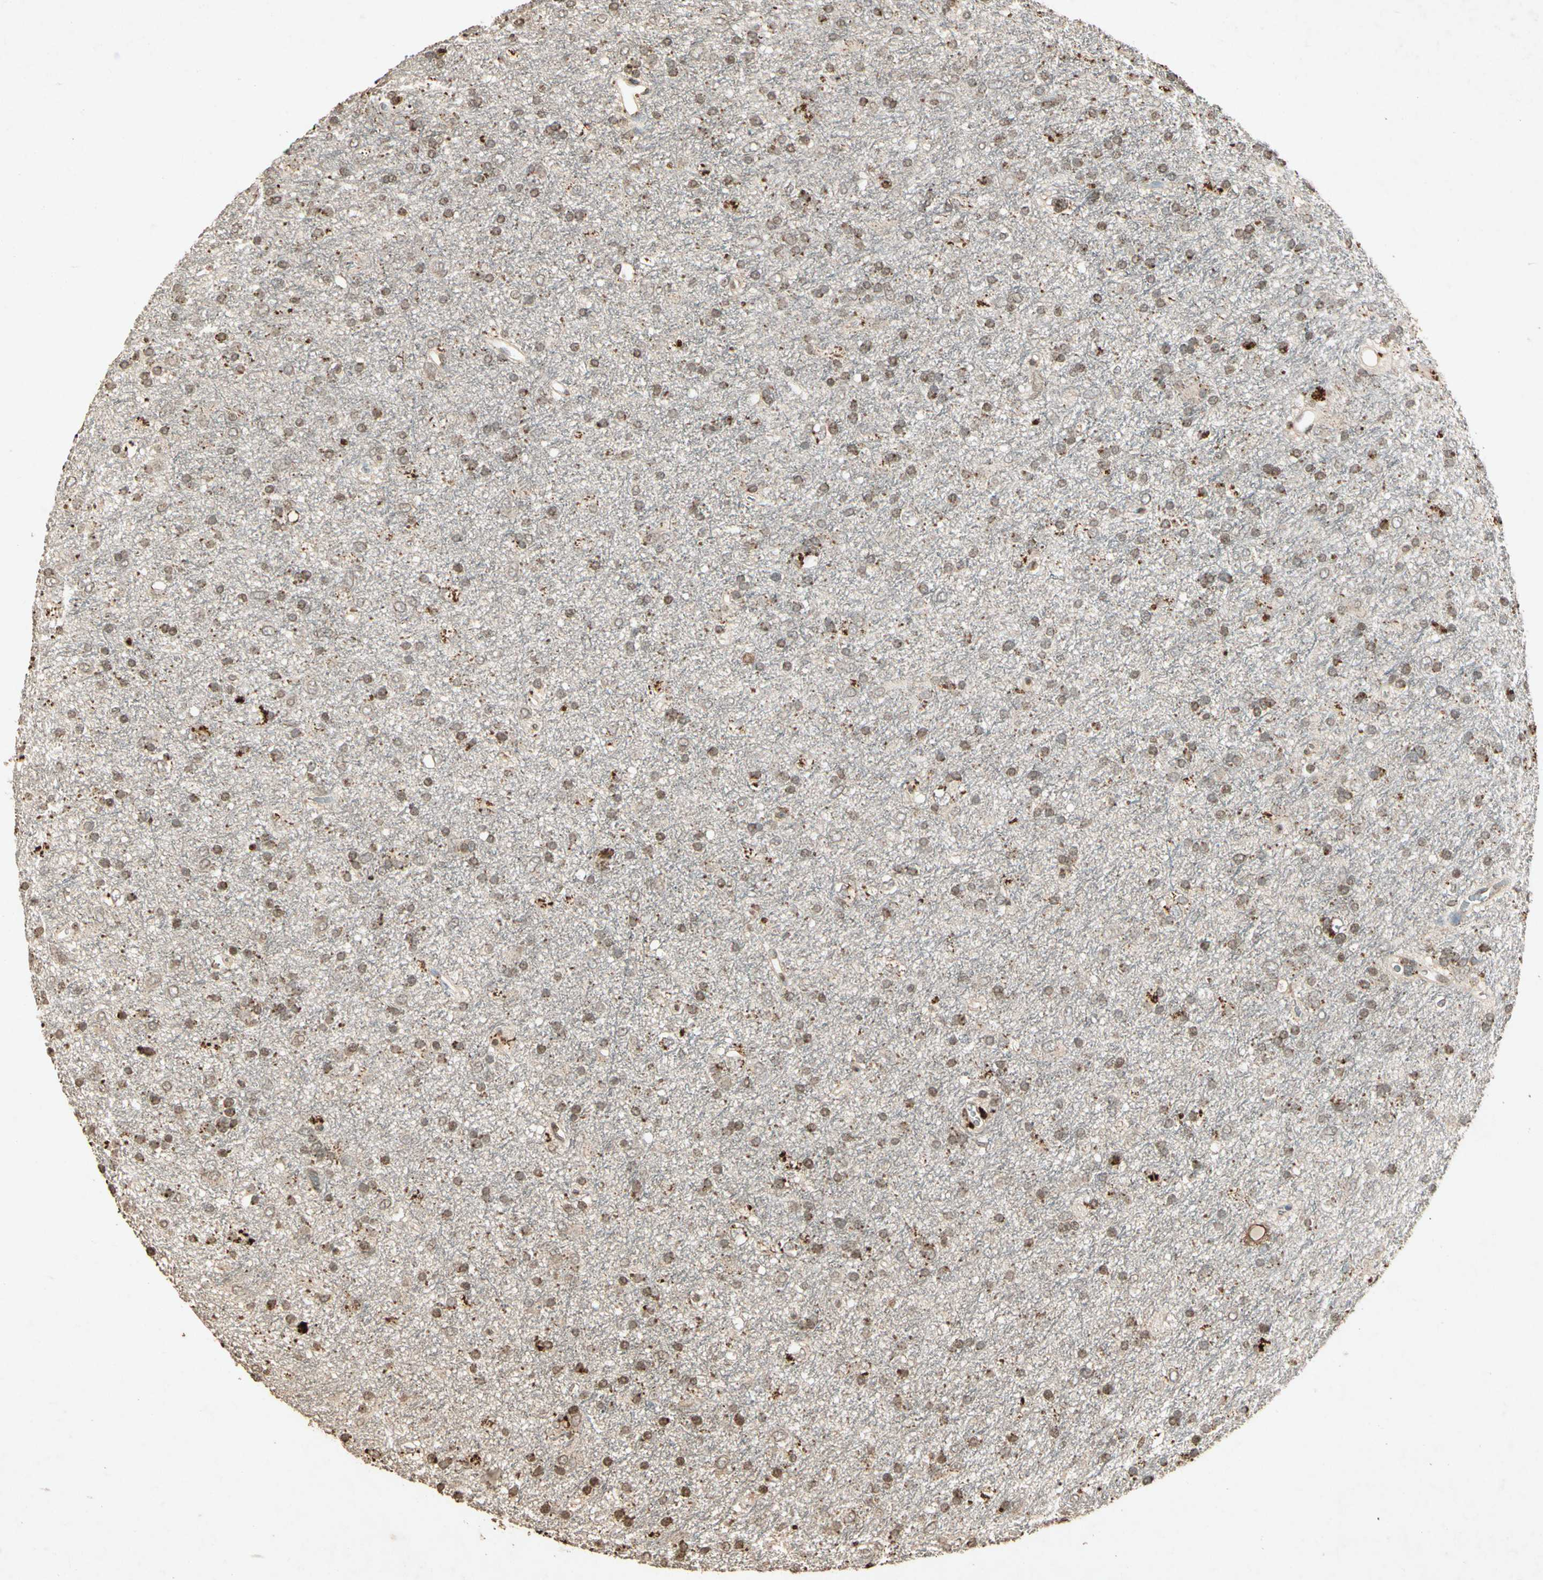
{"staining": {"intensity": "moderate", "quantity": ">75%", "location": "cytoplasmic/membranous"}, "tissue": "glioma", "cell_type": "Tumor cells", "image_type": "cancer", "snomed": [{"axis": "morphology", "description": "Glioma, malignant, Low grade"}, {"axis": "topography", "description": "Brain"}], "caption": "This photomicrograph reveals immunohistochemistry (IHC) staining of glioma, with medium moderate cytoplasmic/membranous positivity in about >75% of tumor cells.", "gene": "GC", "patient": {"sex": "male", "age": 77}}